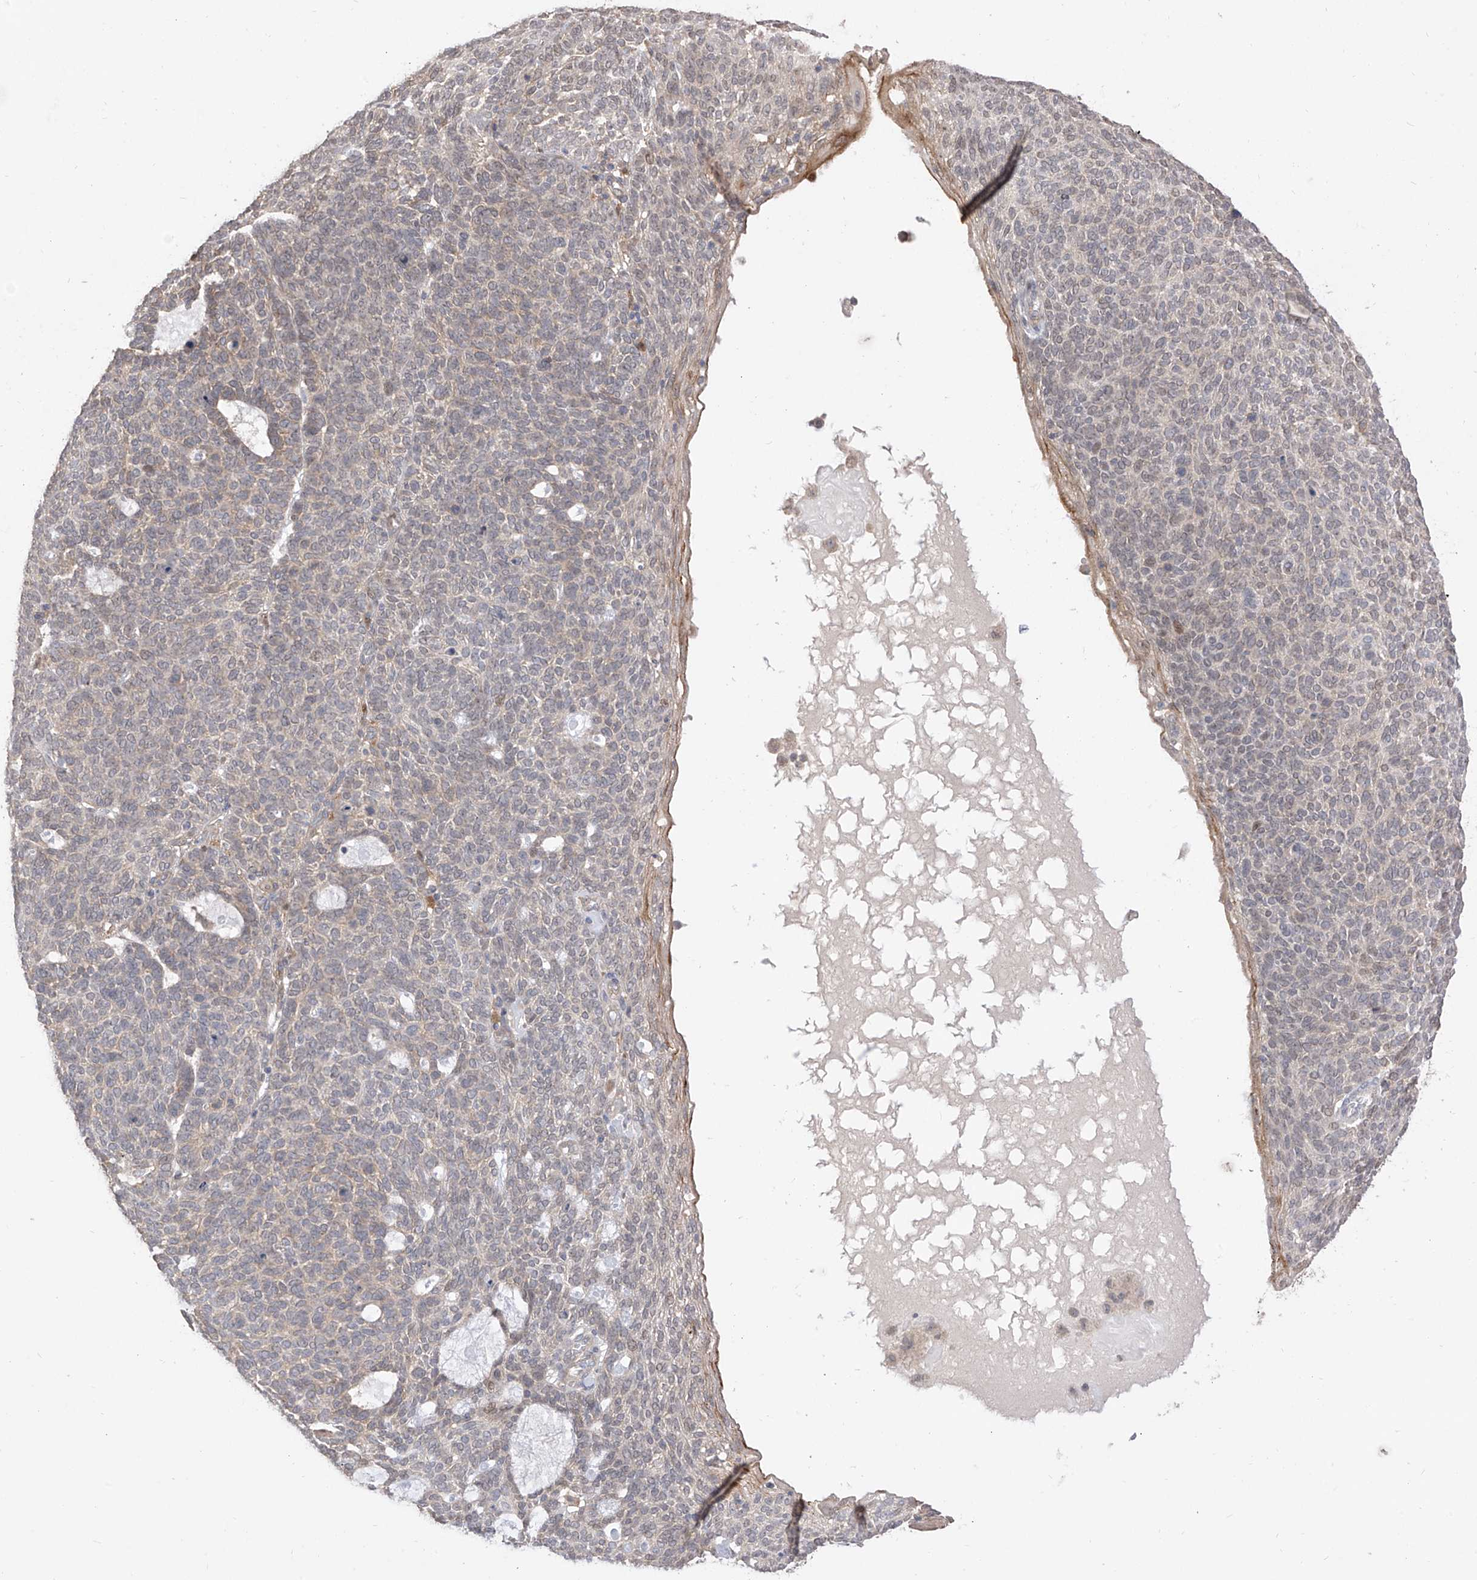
{"staining": {"intensity": "weak", "quantity": "<25%", "location": "cytoplasmic/membranous"}, "tissue": "skin cancer", "cell_type": "Tumor cells", "image_type": "cancer", "snomed": [{"axis": "morphology", "description": "Squamous cell carcinoma, NOS"}, {"axis": "topography", "description": "Skin"}], "caption": "A high-resolution histopathology image shows IHC staining of skin cancer, which shows no significant staining in tumor cells. (Brightfield microscopy of DAB (3,3'-diaminobenzidine) immunohistochemistry at high magnification).", "gene": "LATS1", "patient": {"sex": "female", "age": 90}}